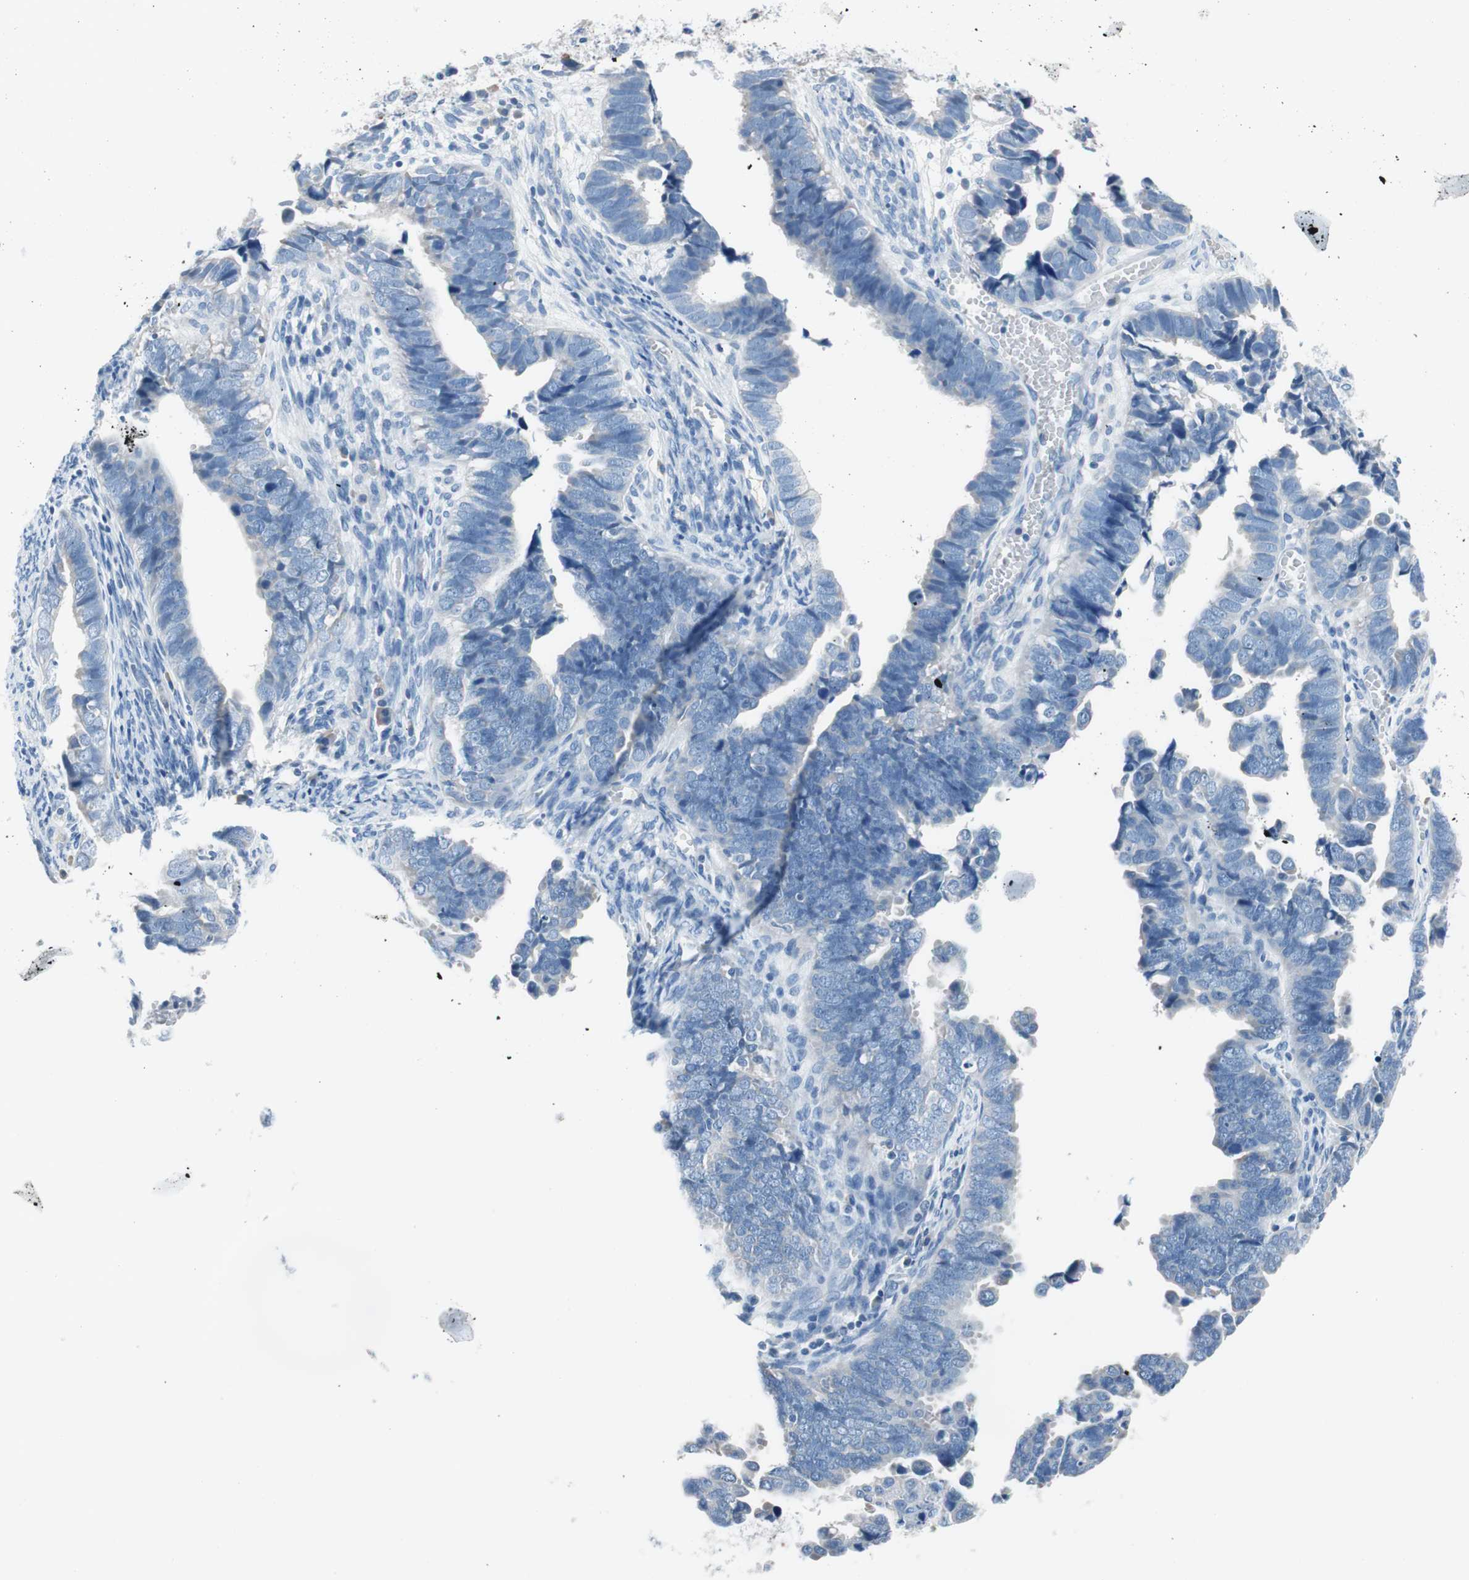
{"staining": {"intensity": "negative", "quantity": "none", "location": "none"}, "tissue": "endometrial cancer", "cell_type": "Tumor cells", "image_type": "cancer", "snomed": [{"axis": "morphology", "description": "Adenocarcinoma, NOS"}, {"axis": "topography", "description": "Endometrium"}], "caption": "Tumor cells show no significant protein positivity in endometrial cancer.", "gene": "EVA1A", "patient": {"sex": "female", "age": 75}}